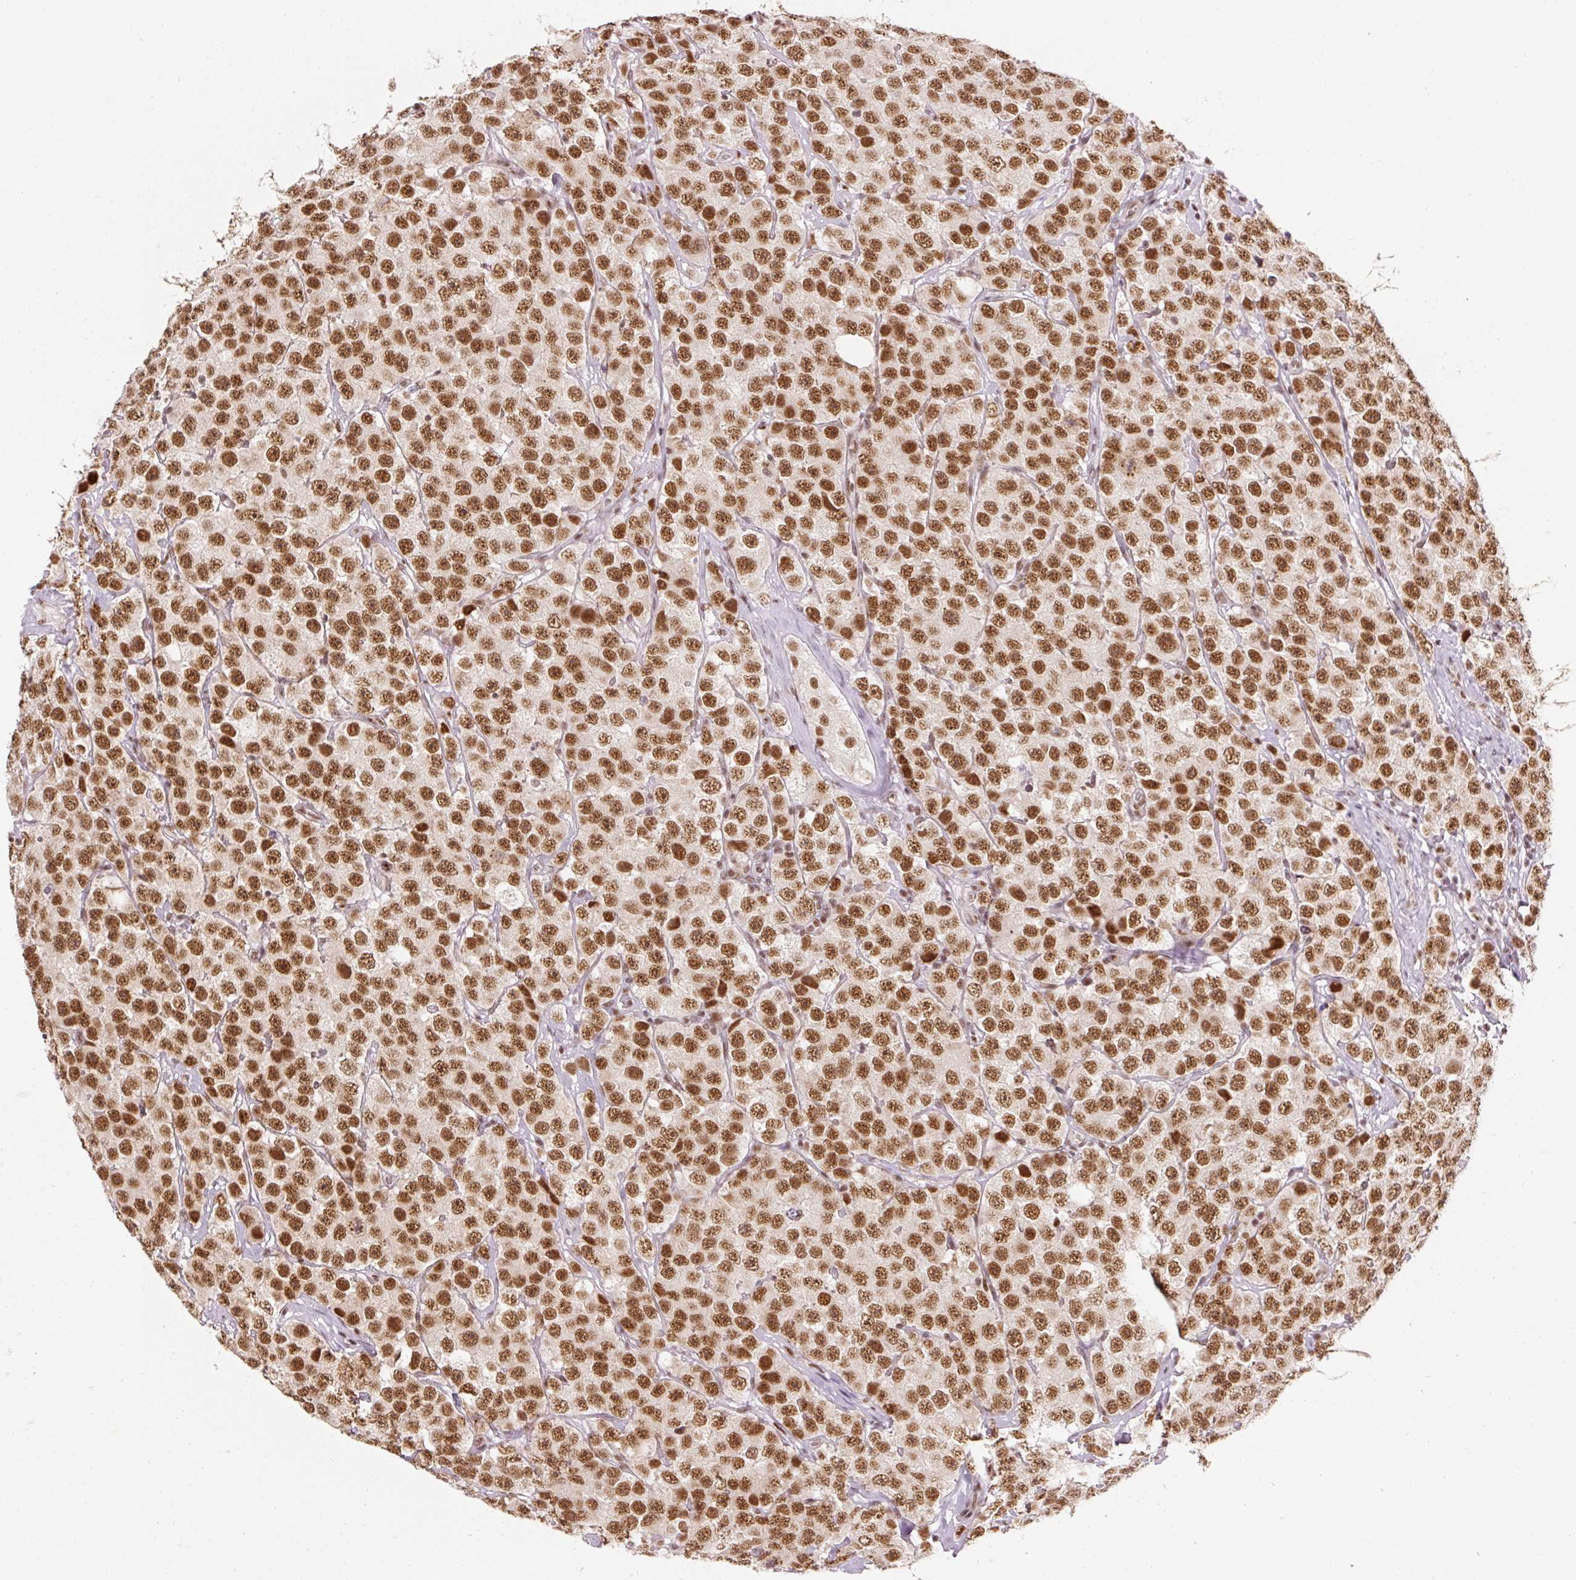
{"staining": {"intensity": "strong", "quantity": ">75%", "location": "nuclear"}, "tissue": "testis cancer", "cell_type": "Tumor cells", "image_type": "cancer", "snomed": [{"axis": "morphology", "description": "Seminoma, NOS"}, {"axis": "topography", "description": "Testis"}], "caption": "The immunohistochemical stain shows strong nuclear expression in tumor cells of testis cancer tissue. The protein is stained brown, and the nuclei are stained in blue (DAB IHC with brightfield microscopy, high magnification).", "gene": "U2AF2", "patient": {"sex": "male", "age": 28}}